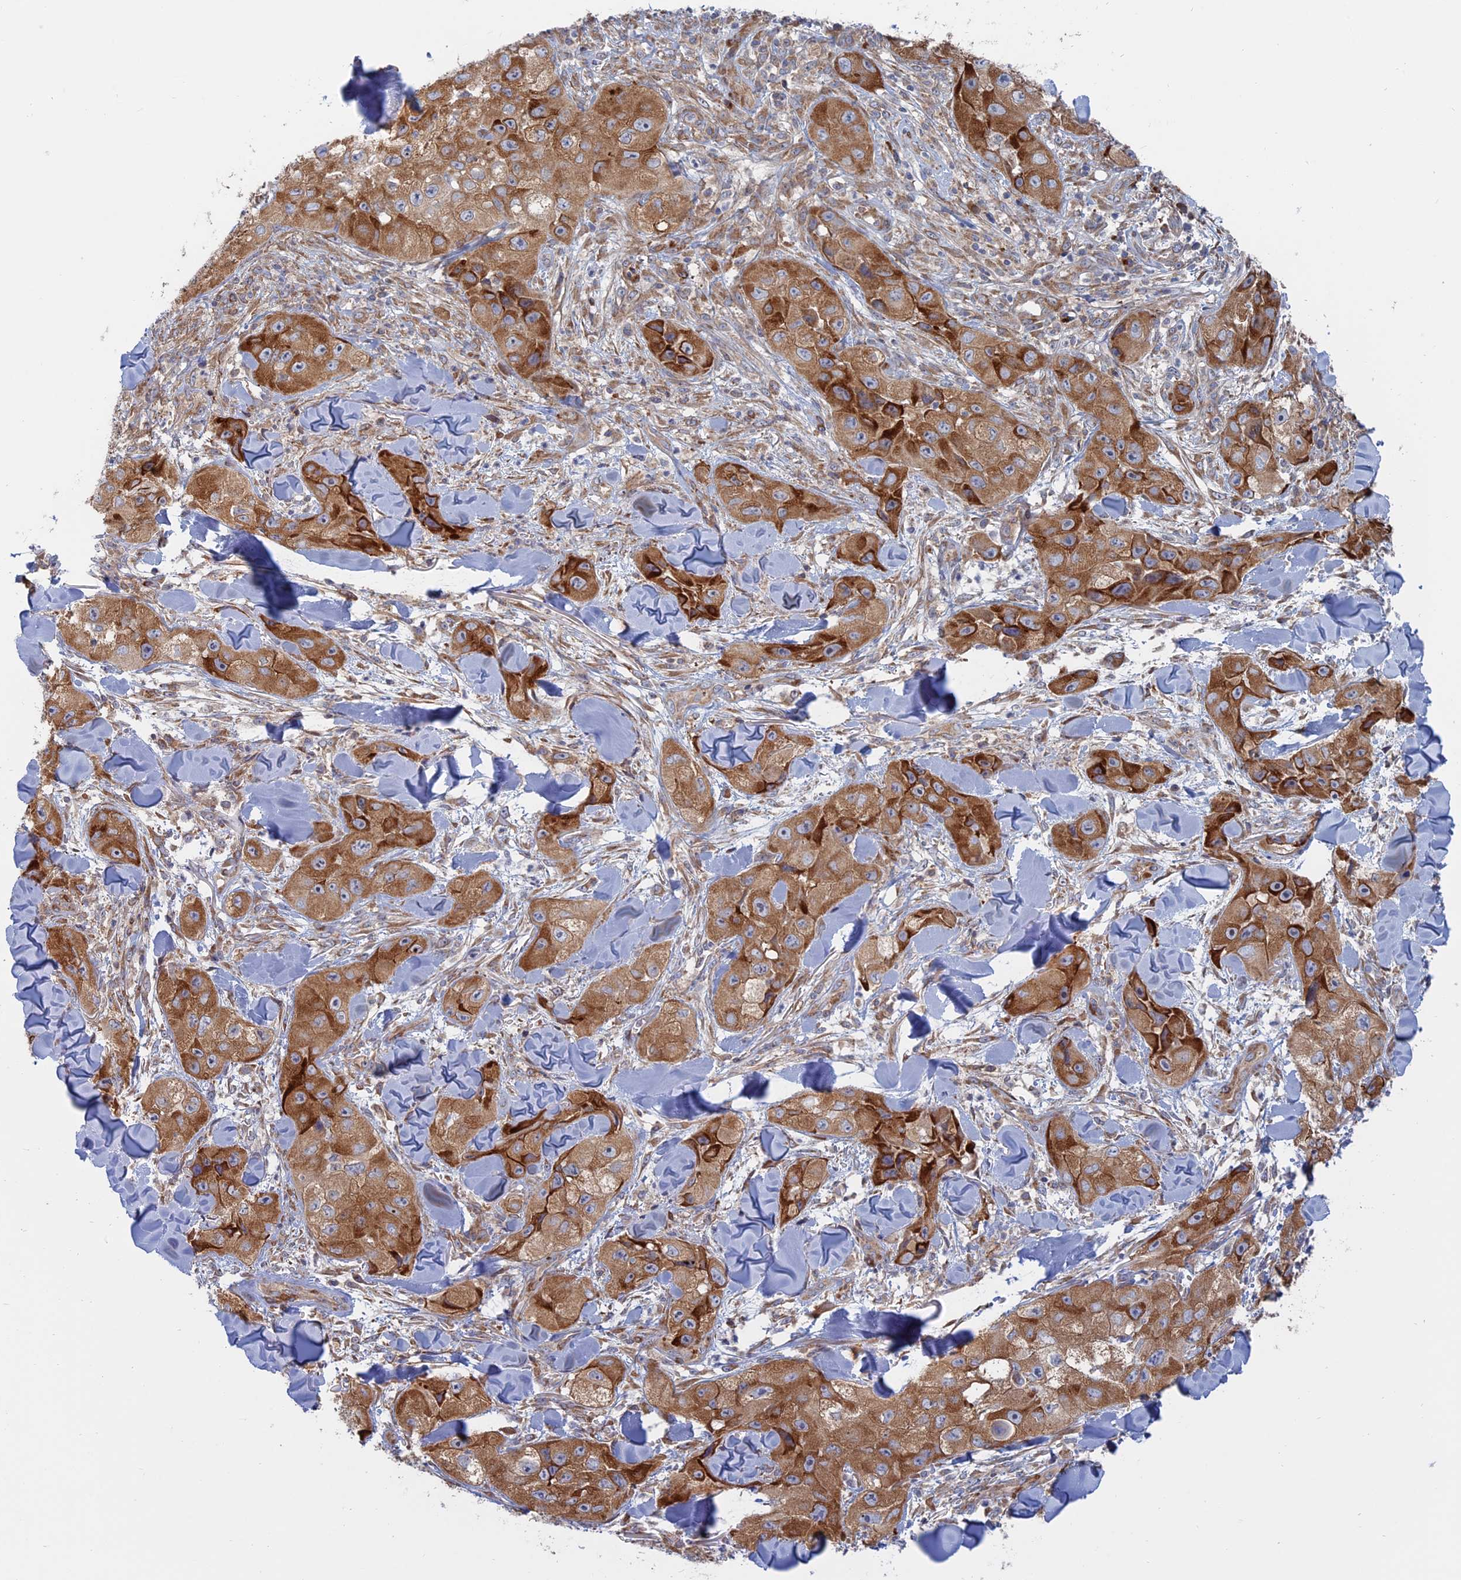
{"staining": {"intensity": "strong", "quantity": ">75%", "location": "cytoplasmic/membranous"}, "tissue": "skin cancer", "cell_type": "Tumor cells", "image_type": "cancer", "snomed": [{"axis": "morphology", "description": "Squamous cell carcinoma, NOS"}, {"axis": "topography", "description": "Skin"}, {"axis": "topography", "description": "Subcutis"}], "caption": "Human skin squamous cell carcinoma stained with a protein marker reveals strong staining in tumor cells.", "gene": "TBC1D30", "patient": {"sex": "male", "age": 73}}